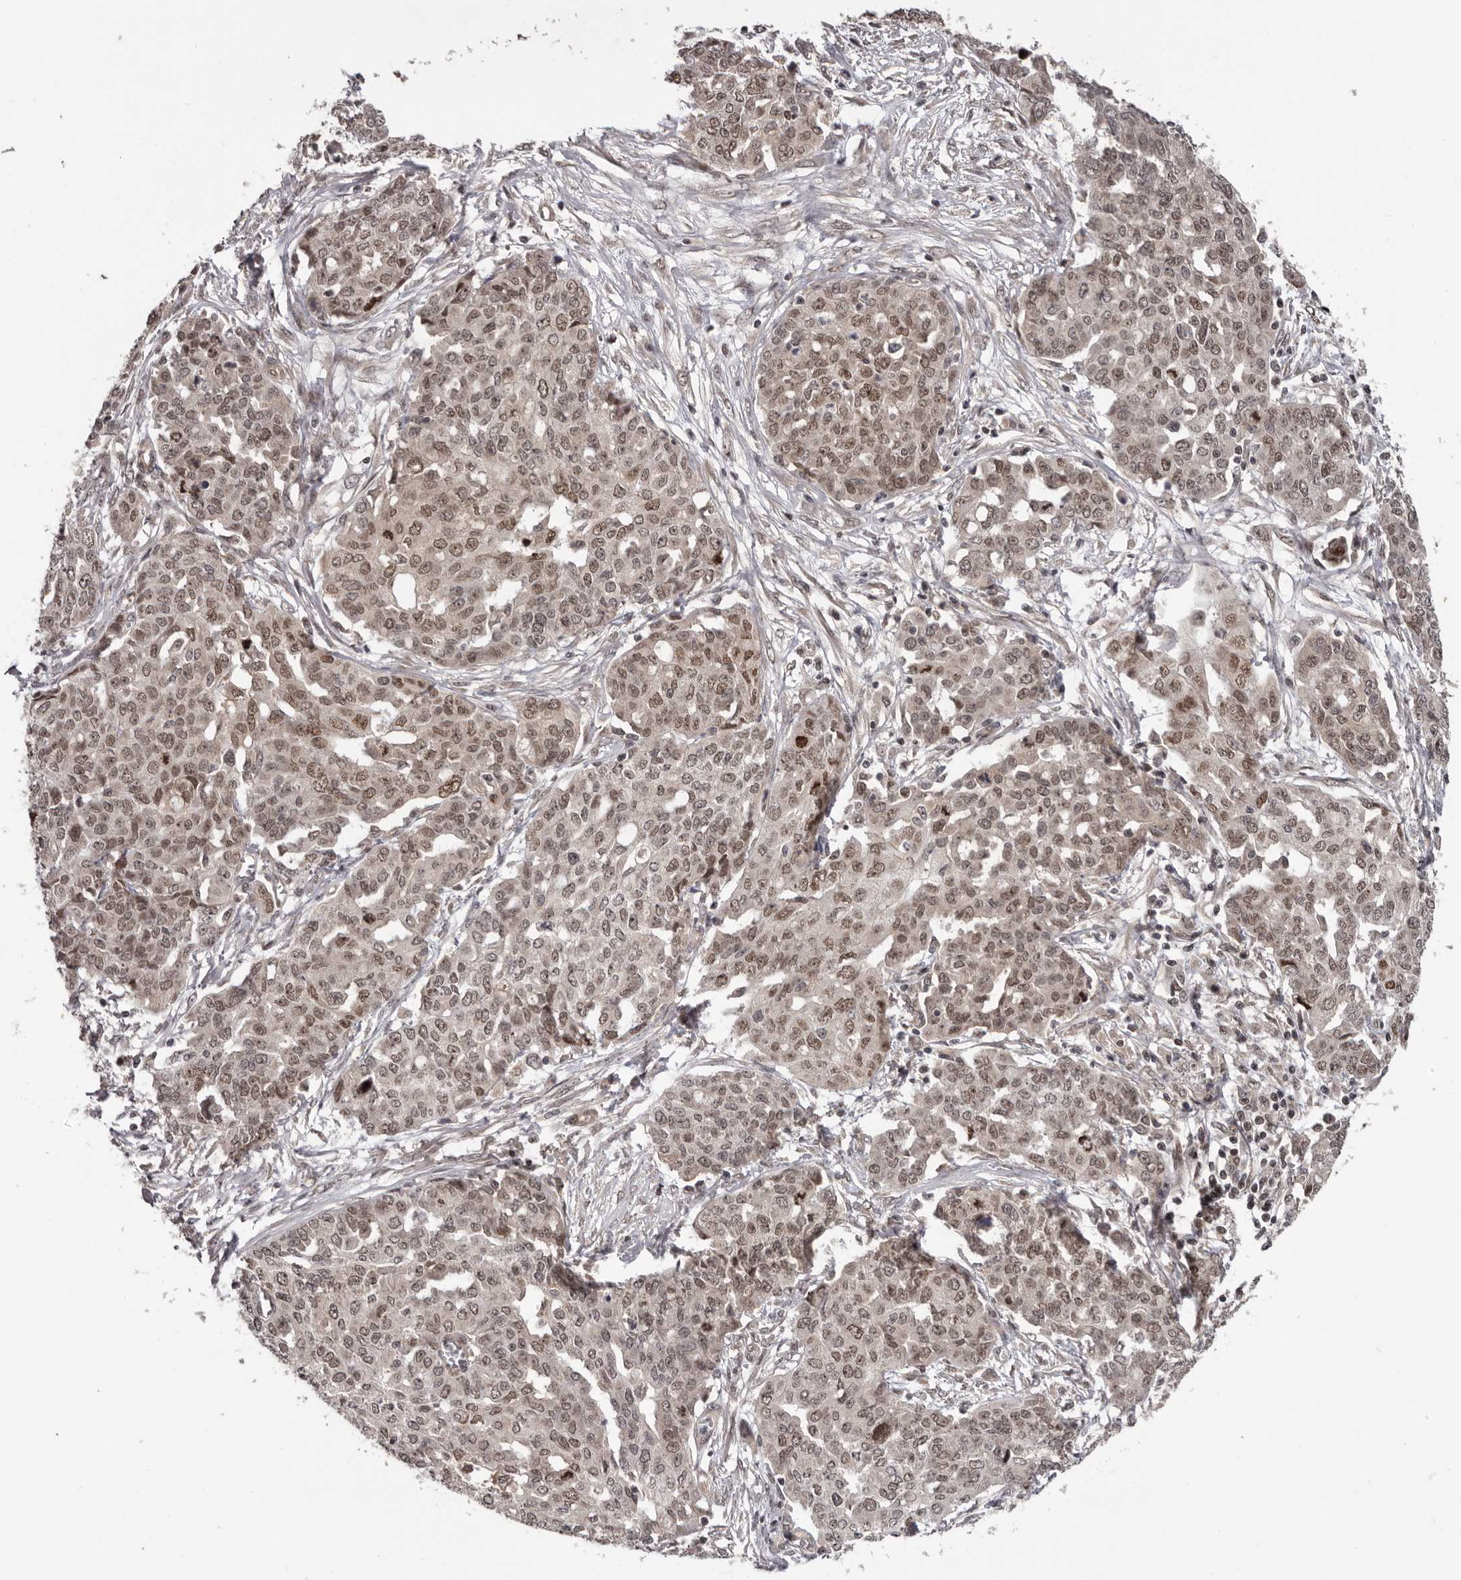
{"staining": {"intensity": "moderate", "quantity": "25%-75%", "location": "nuclear"}, "tissue": "ovarian cancer", "cell_type": "Tumor cells", "image_type": "cancer", "snomed": [{"axis": "morphology", "description": "Cystadenocarcinoma, serous, NOS"}, {"axis": "topography", "description": "Soft tissue"}, {"axis": "topography", "description": "Ovary"}], "caption": "The immunohistochemical stain highlights moderate nuclear positivity in tumor cells of ovarian cancer (serous cystadenocarcinoma) tissue.", "gene": "TBX5", "patient": {"sex": "female", "age": 57}}